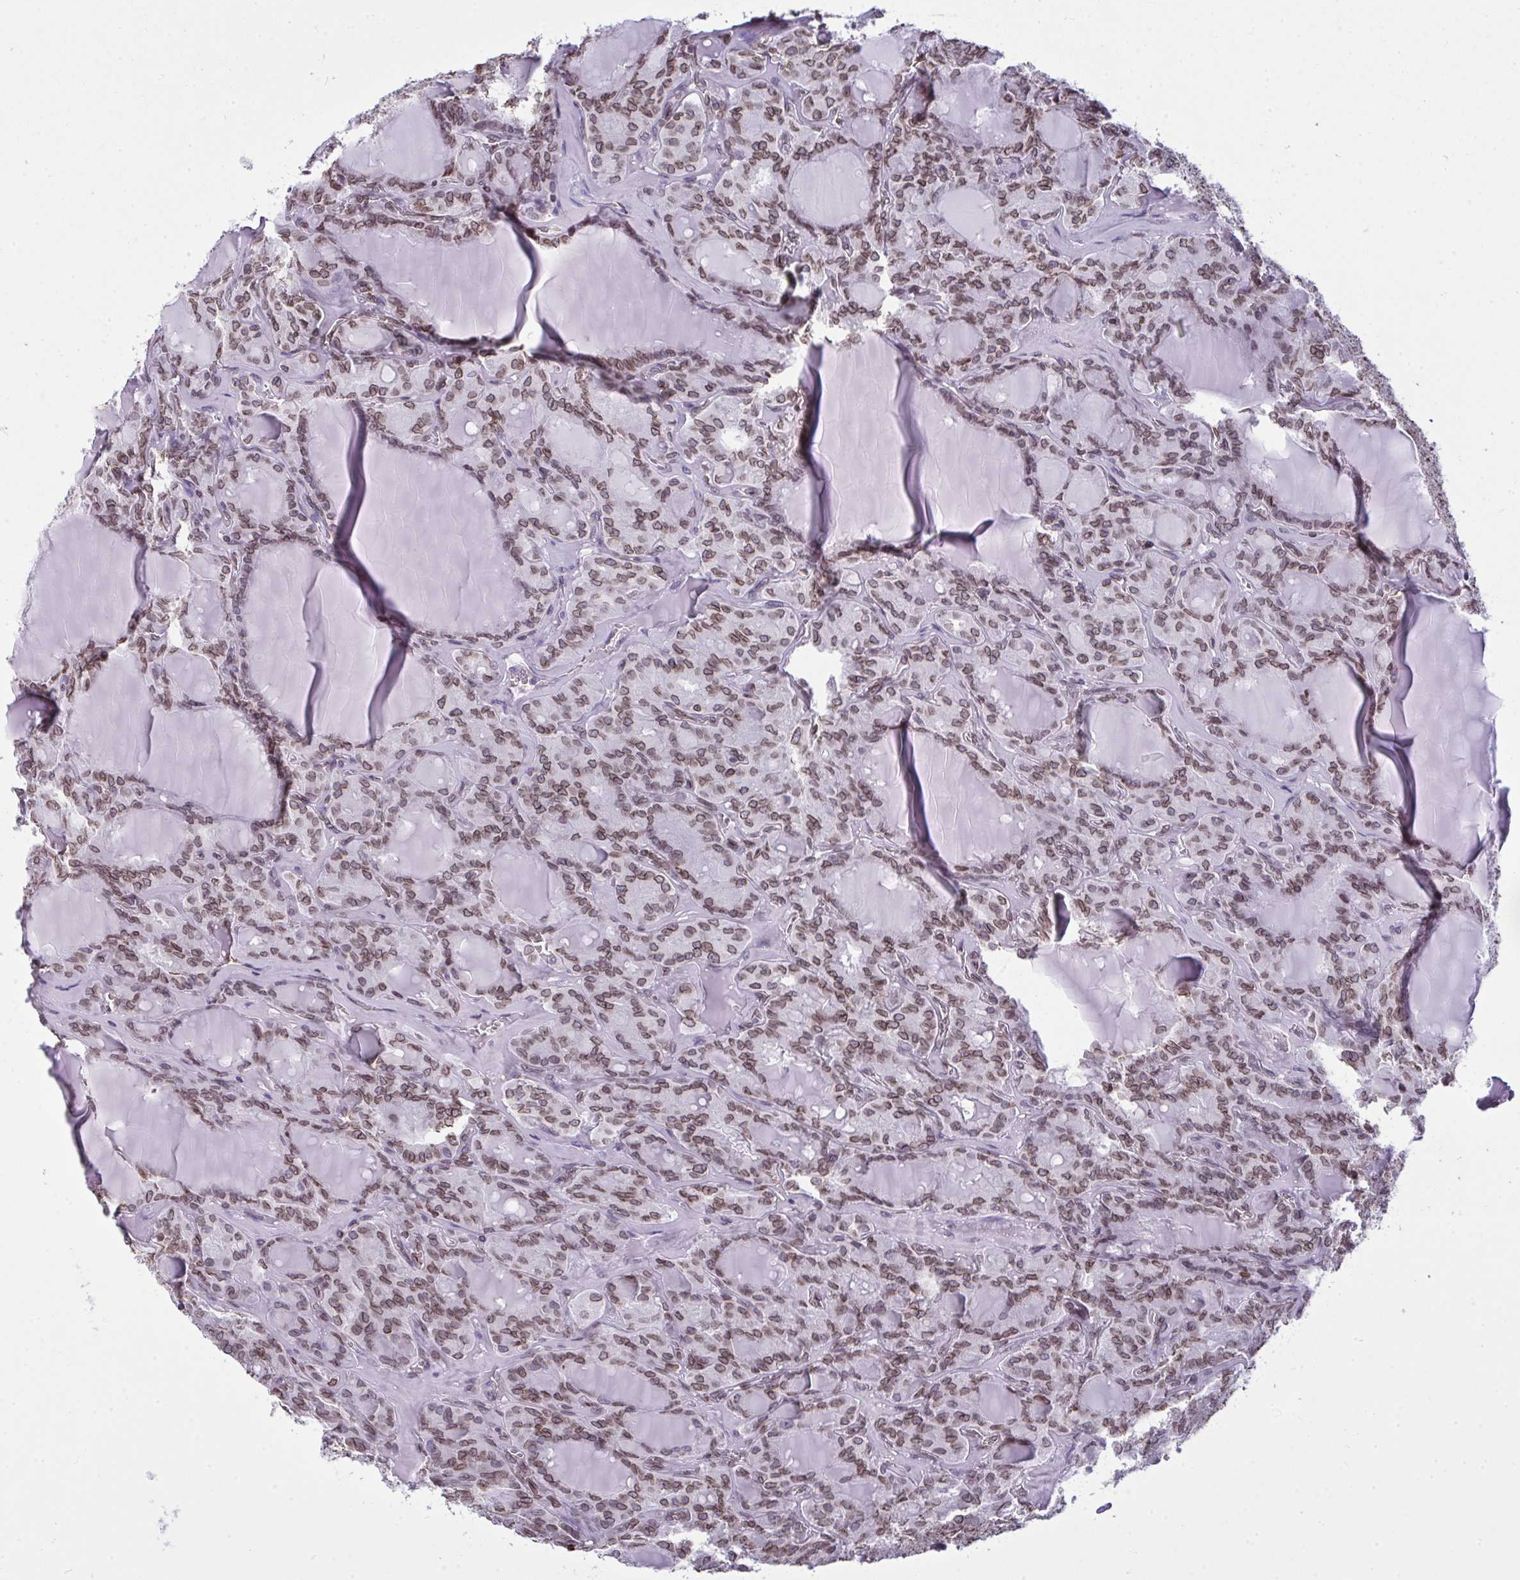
{"staining": {"intensity": "moderate", "quantity": ">75%", "location": "cytoplasmic/membranous,nuclear"}, "tissue": "thyroid cancer", "cell_type": "Tumor cells", "image_type": "cancer", "snomed": [{"axis": "morphology", "description": "Papillary adenocarcinoma, NOS"}, {"axis": "topography", "description": "Thyroid gland"}], "caption": "DAB (3,3'-diaminobenzidine) immunohistochemical staining of thyroid cancer (papillary adenocarcinoma) shows moderate cytoplasmic/membranous and nuclear protein staining in approximately >75% of tumor cells.", "gene": "LMNB2", "patient": {"sex": "male", "age": 87}}